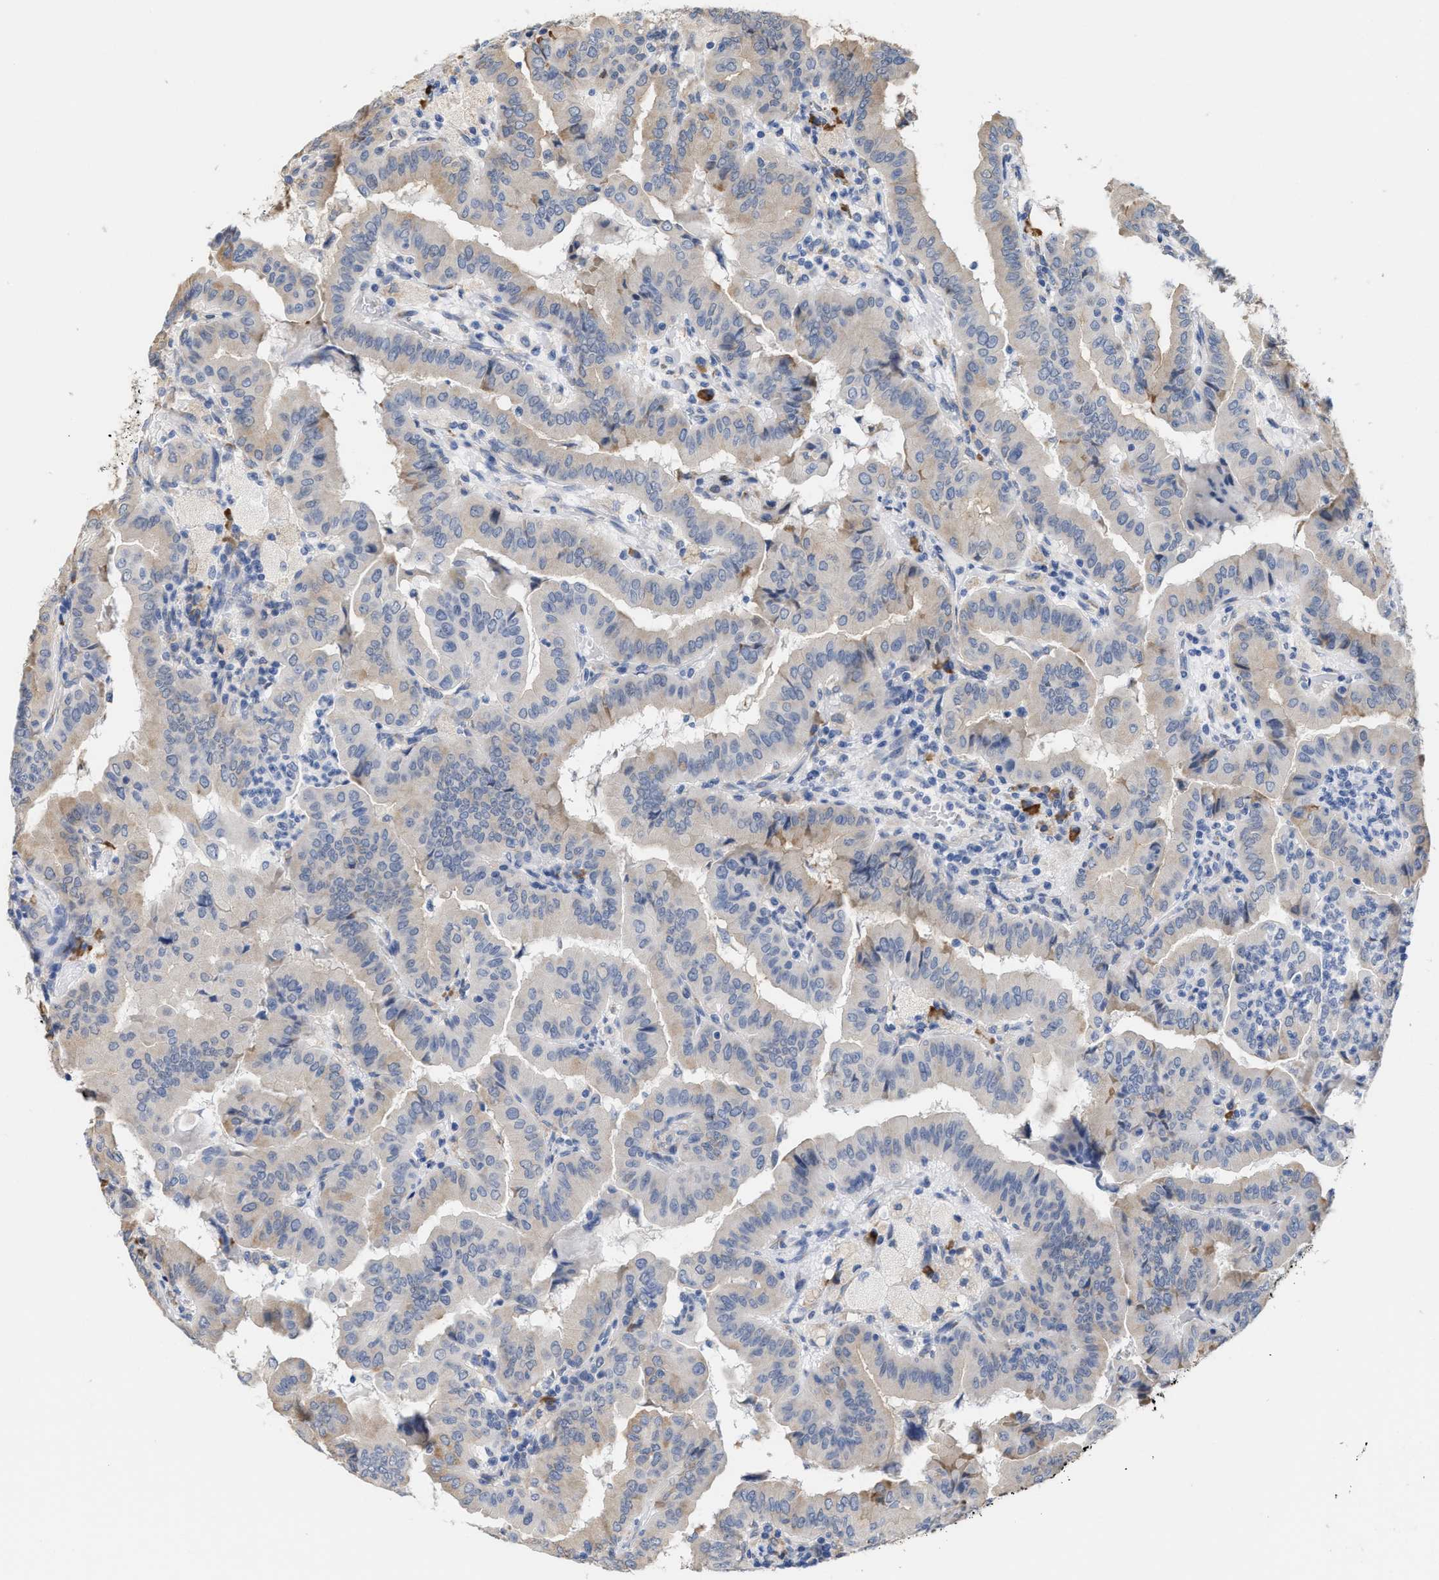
{"staining": {"intensity": "weak", "quantity": "<25%", "location": "cytoplasmic/membranous"}, "tissue": "thyroid cancer", "cell_type": "Tumor cells", "image_type": "cancer", "snomed": [{"axis": "morphology", "description": "Papillary adenocarcinoma, NOS"}, {"axis": "topography", "description": "Thyroid gland"}], "caption": "Tumor cells are negative for brown protein staining in thyroid papillary adenocarcinoma.", "gene": "RYR2", "patient": {"sex": "male", "age": 33}}